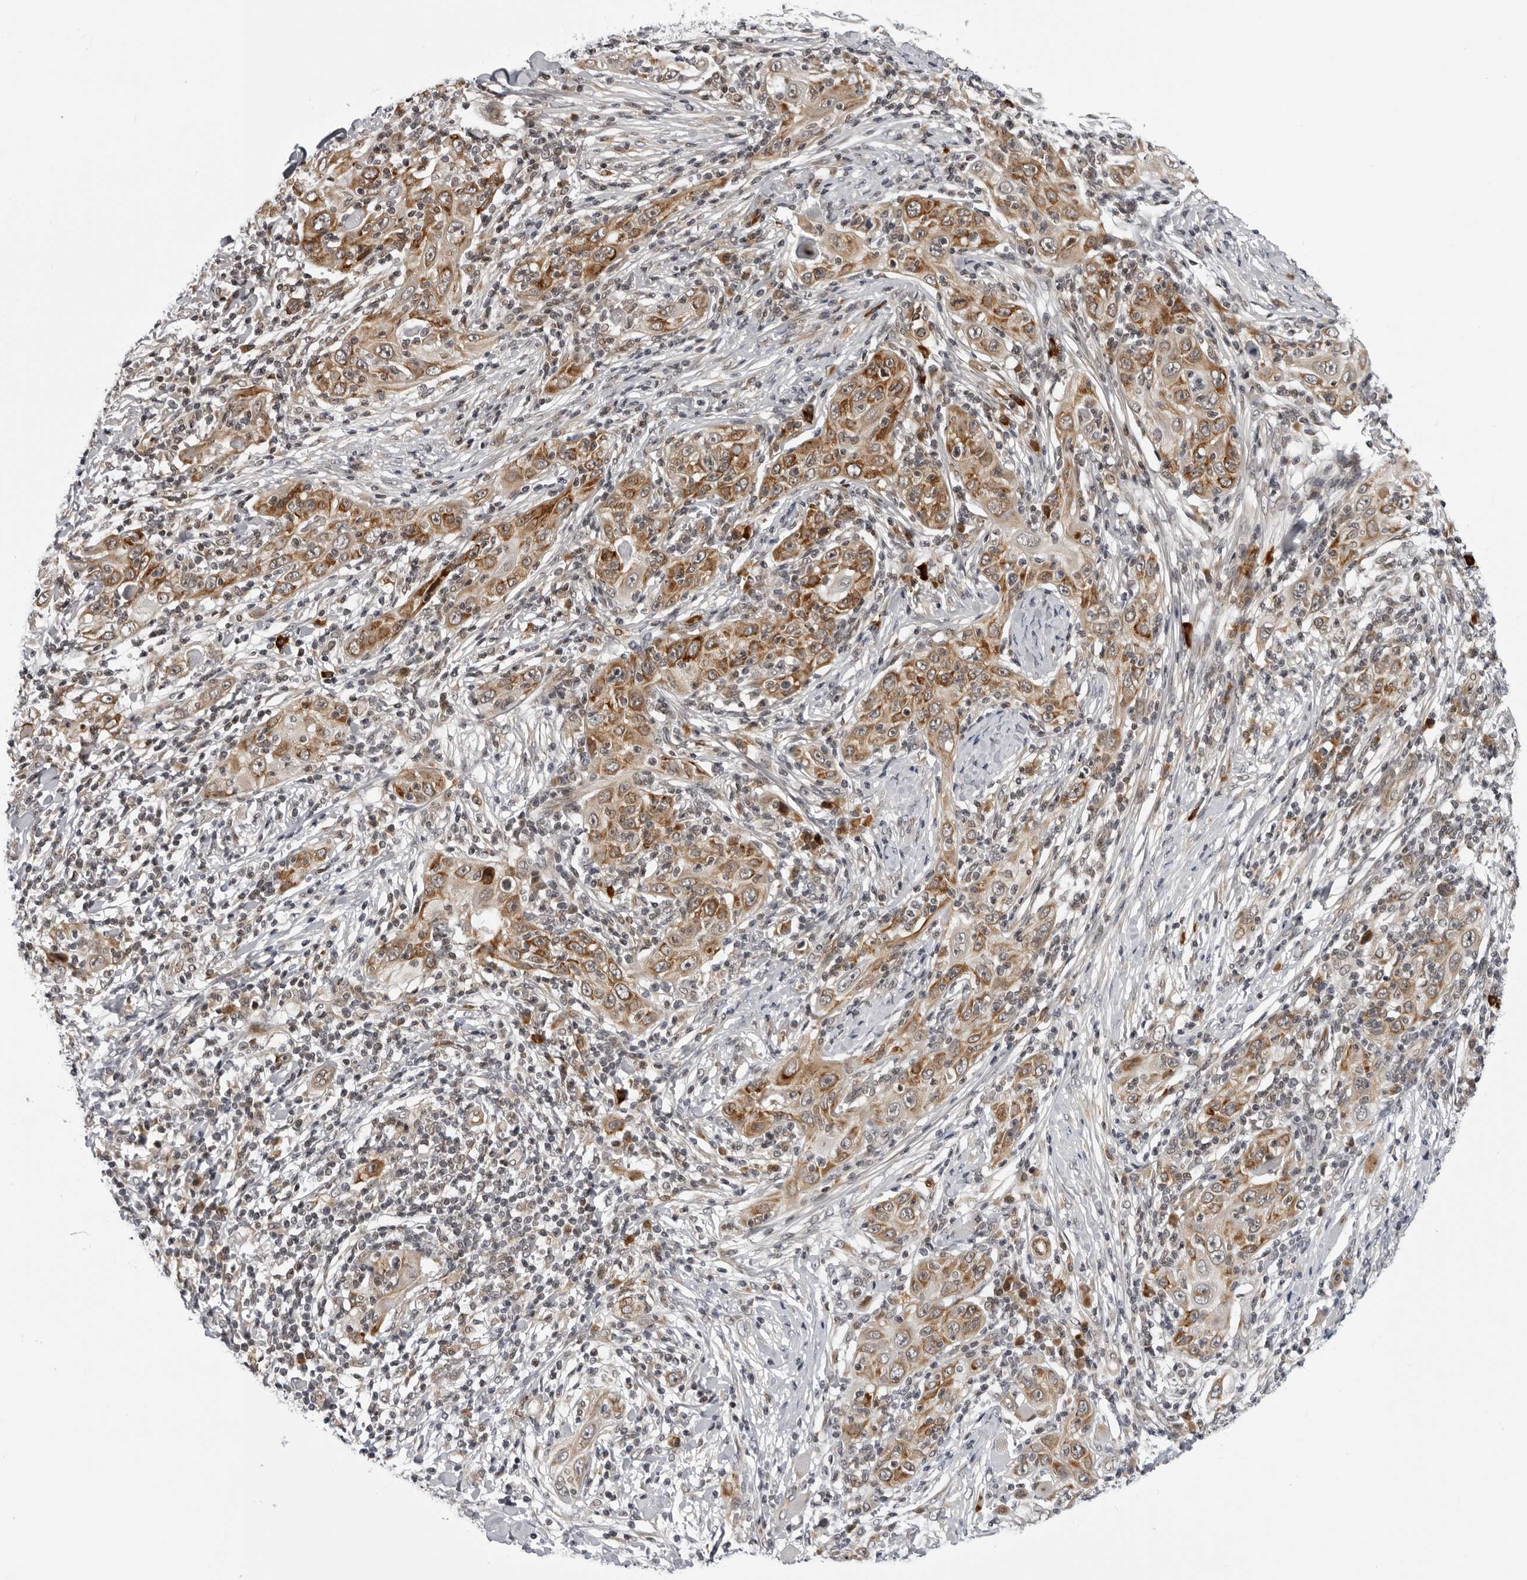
{"staining": {"intensity": "strong", "quantity": ">75%", "location": "cytoplasmic/membranous"}, "tissue": "skin cancer", "cell_type": "Tumor cells", "image_type": "cancer", "snomed": [{"axis": "morphology", "description": "Squamous cell carcinoma, NOS"}, {"axis": "topography", "description": "Skin"}], "caption": "Immunohistochemical staining of human skin cancer (squamous cell carcinoma) demonstrates strong cytoplasmic/membranous protein staining in approximately >75% of tumor cells.", "gene": "GCSAML", "patient": {"sex": "female", "age": 88}}